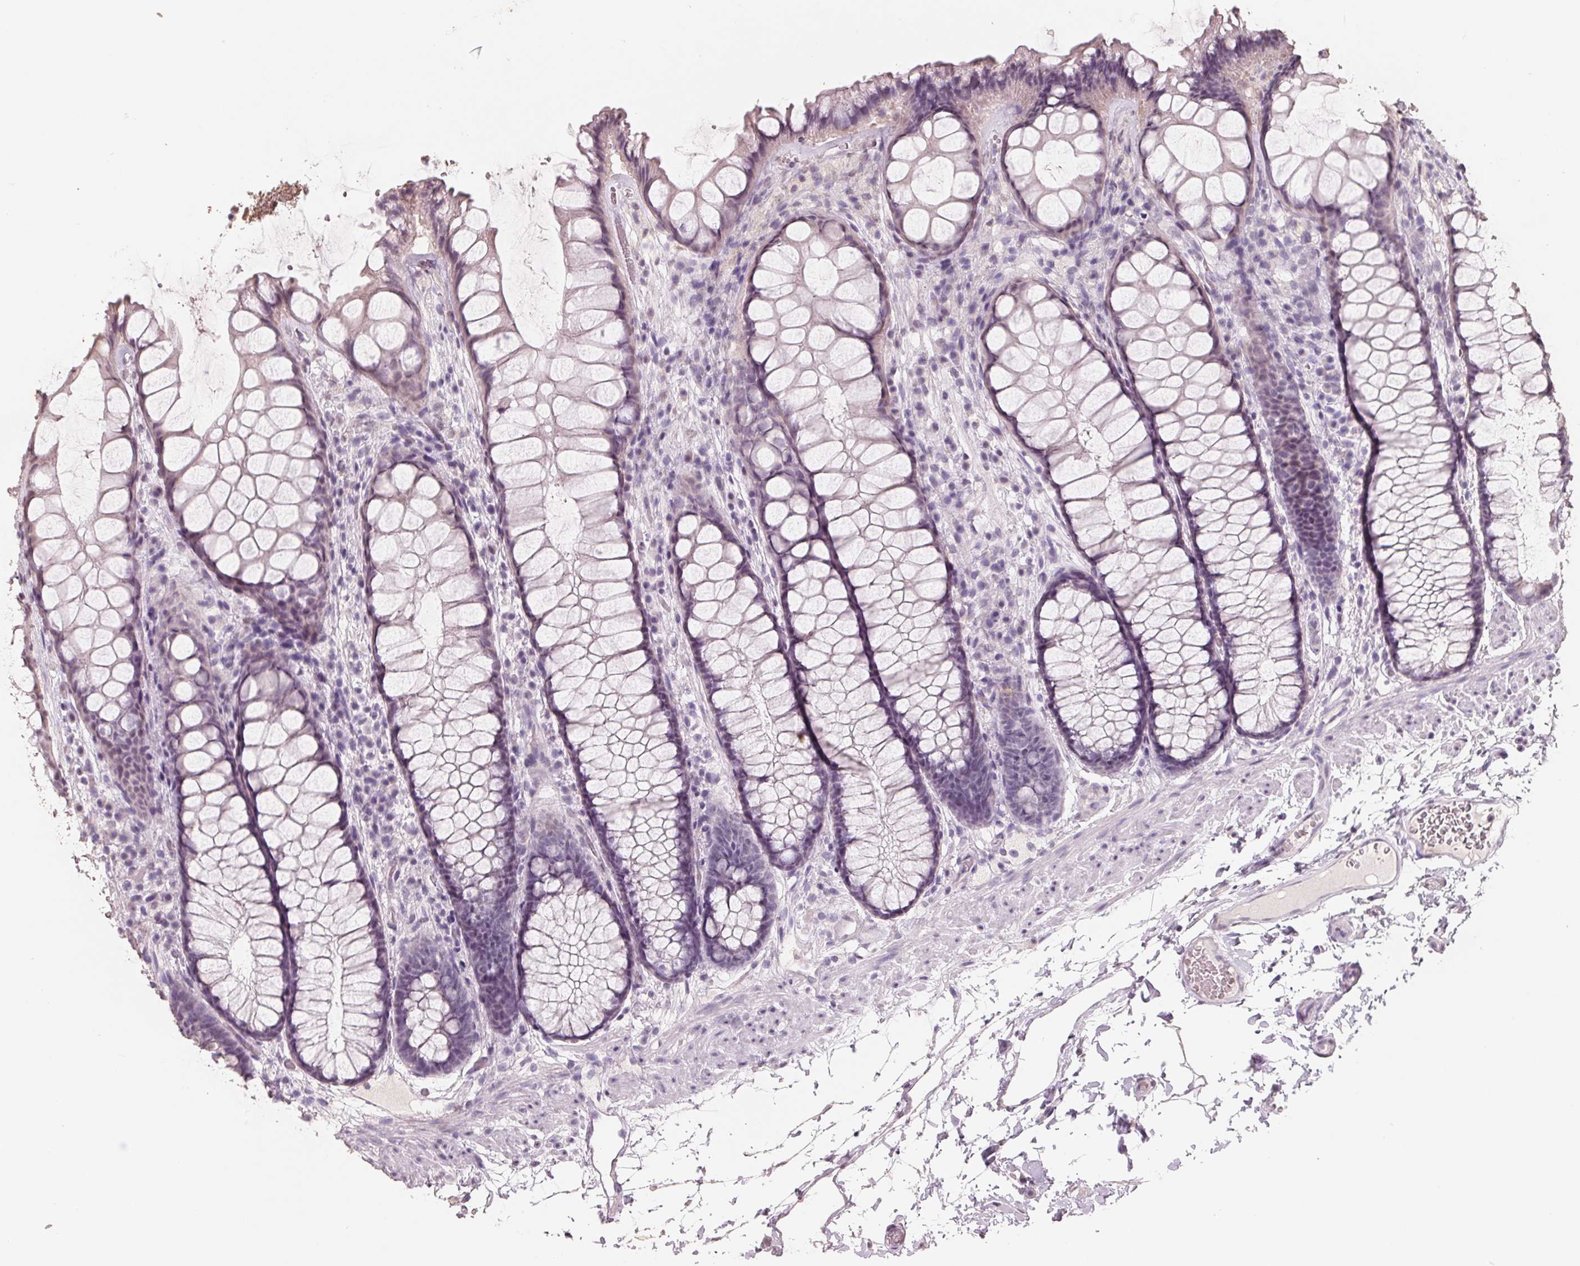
{"staining": {"intensity": "weak", "quantity": "<25%", "location": "nuclear"}, "tissue": "rectum", "cell_type": "Glandular cells", "image_type": "normal", "snomed": [{"axis": "morphology", "description": "Normal tissue, NOS"}, {"axis": "topography", "description": "Rectum"}], "caption": "Unremarkable rectum was stained to show a protein in brown. There is no significant expression in glandular cells. (DAB (3,3'-diaminobenzidine) IHC visualized using brightfield microscopy, high magnification).", "gene": "FTCD", "patient": {"sex": "female", "age": 62}}